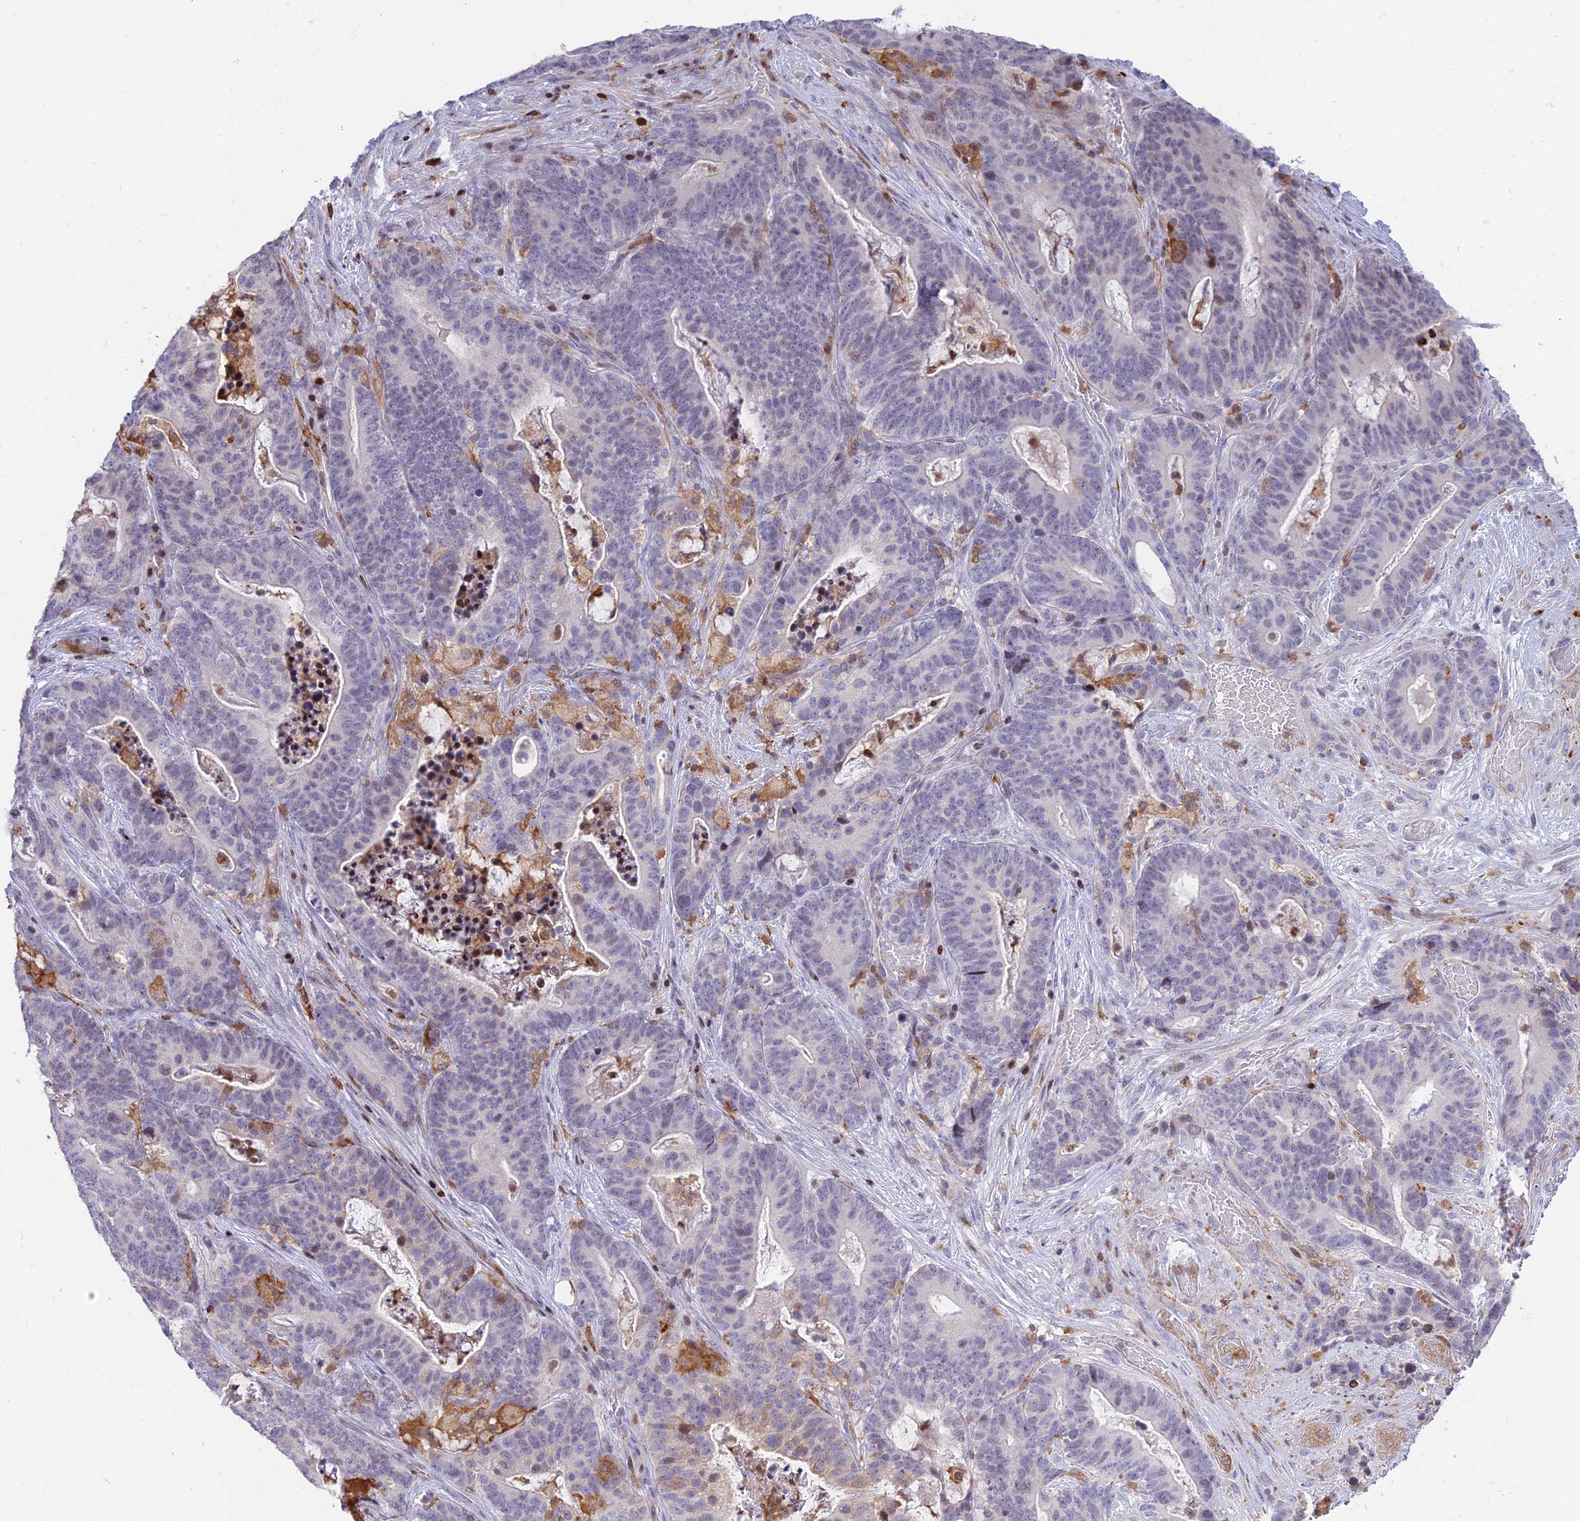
{"staining": {"intensity": "negative", "quantity": "none", "location": "none"}, "tissue": "stomach cancer", "cell_type": "Tumor cells", "image_type": "cancer", "snomed": [{"axis": "morphology", "description": "Normal tissue, NOS"}, {"axis": "morphology", "description": "Adenocarcinoma, NOS"}, {"axis": "topography", "description": "Stomach"}], "caption": "Tumor cells show no significant protein expression in stomach adenocarcinoma.", "gene": "FAM186B", "patient": {"sex": "female", "age": 64}}